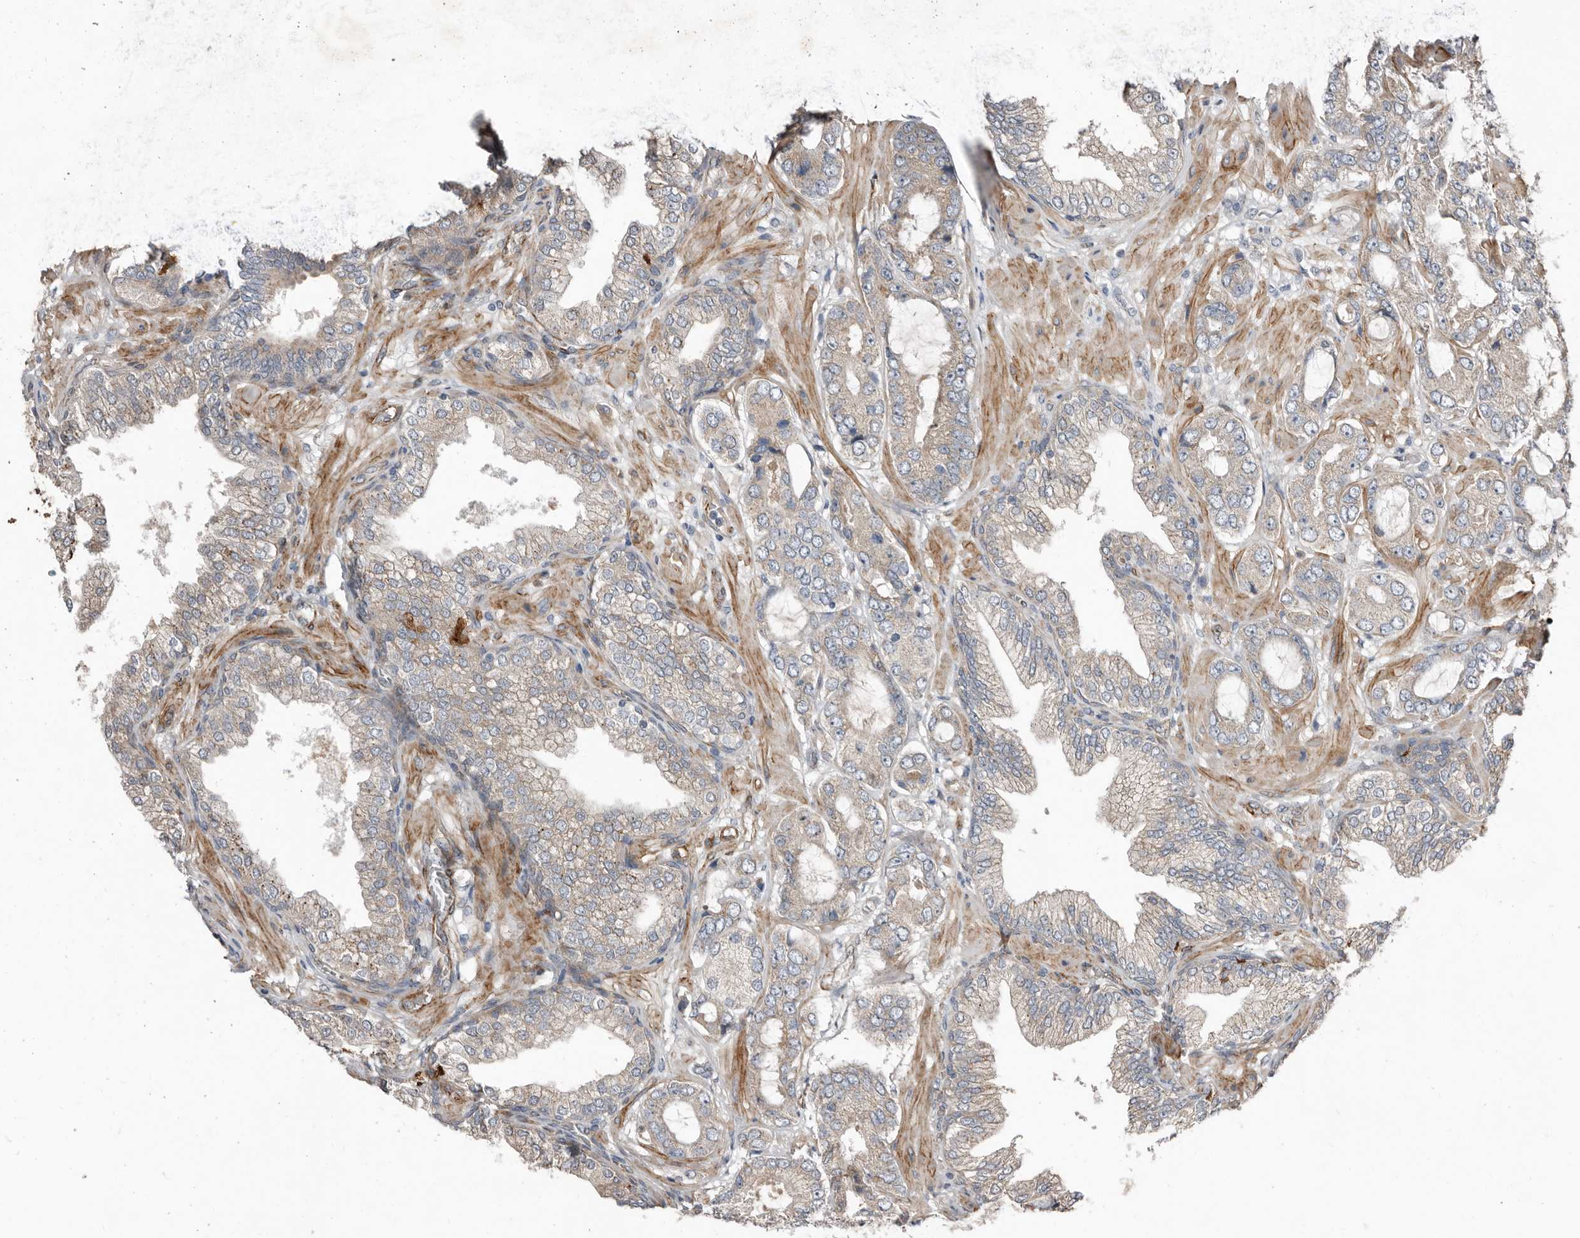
{"staining": {"intensity": "weak", "quantity": "25%-75%", "location": "cytoplasmic/membranous"}, "tissue": "prostate cancer", "cell_type": "Tumor cells", "image_type": "cancer", "snomed": [{"axis": "morphology", "description": "Adenocarcinoma, High grade"}, {"axis": "topography", "description": "Prostate"}], "caption": "Human prostate cancer stained with a protein marker reveals weak staining in tumor cells.", "gene": "RANBP17", "patient": {"sex": "male", "age": 59}}